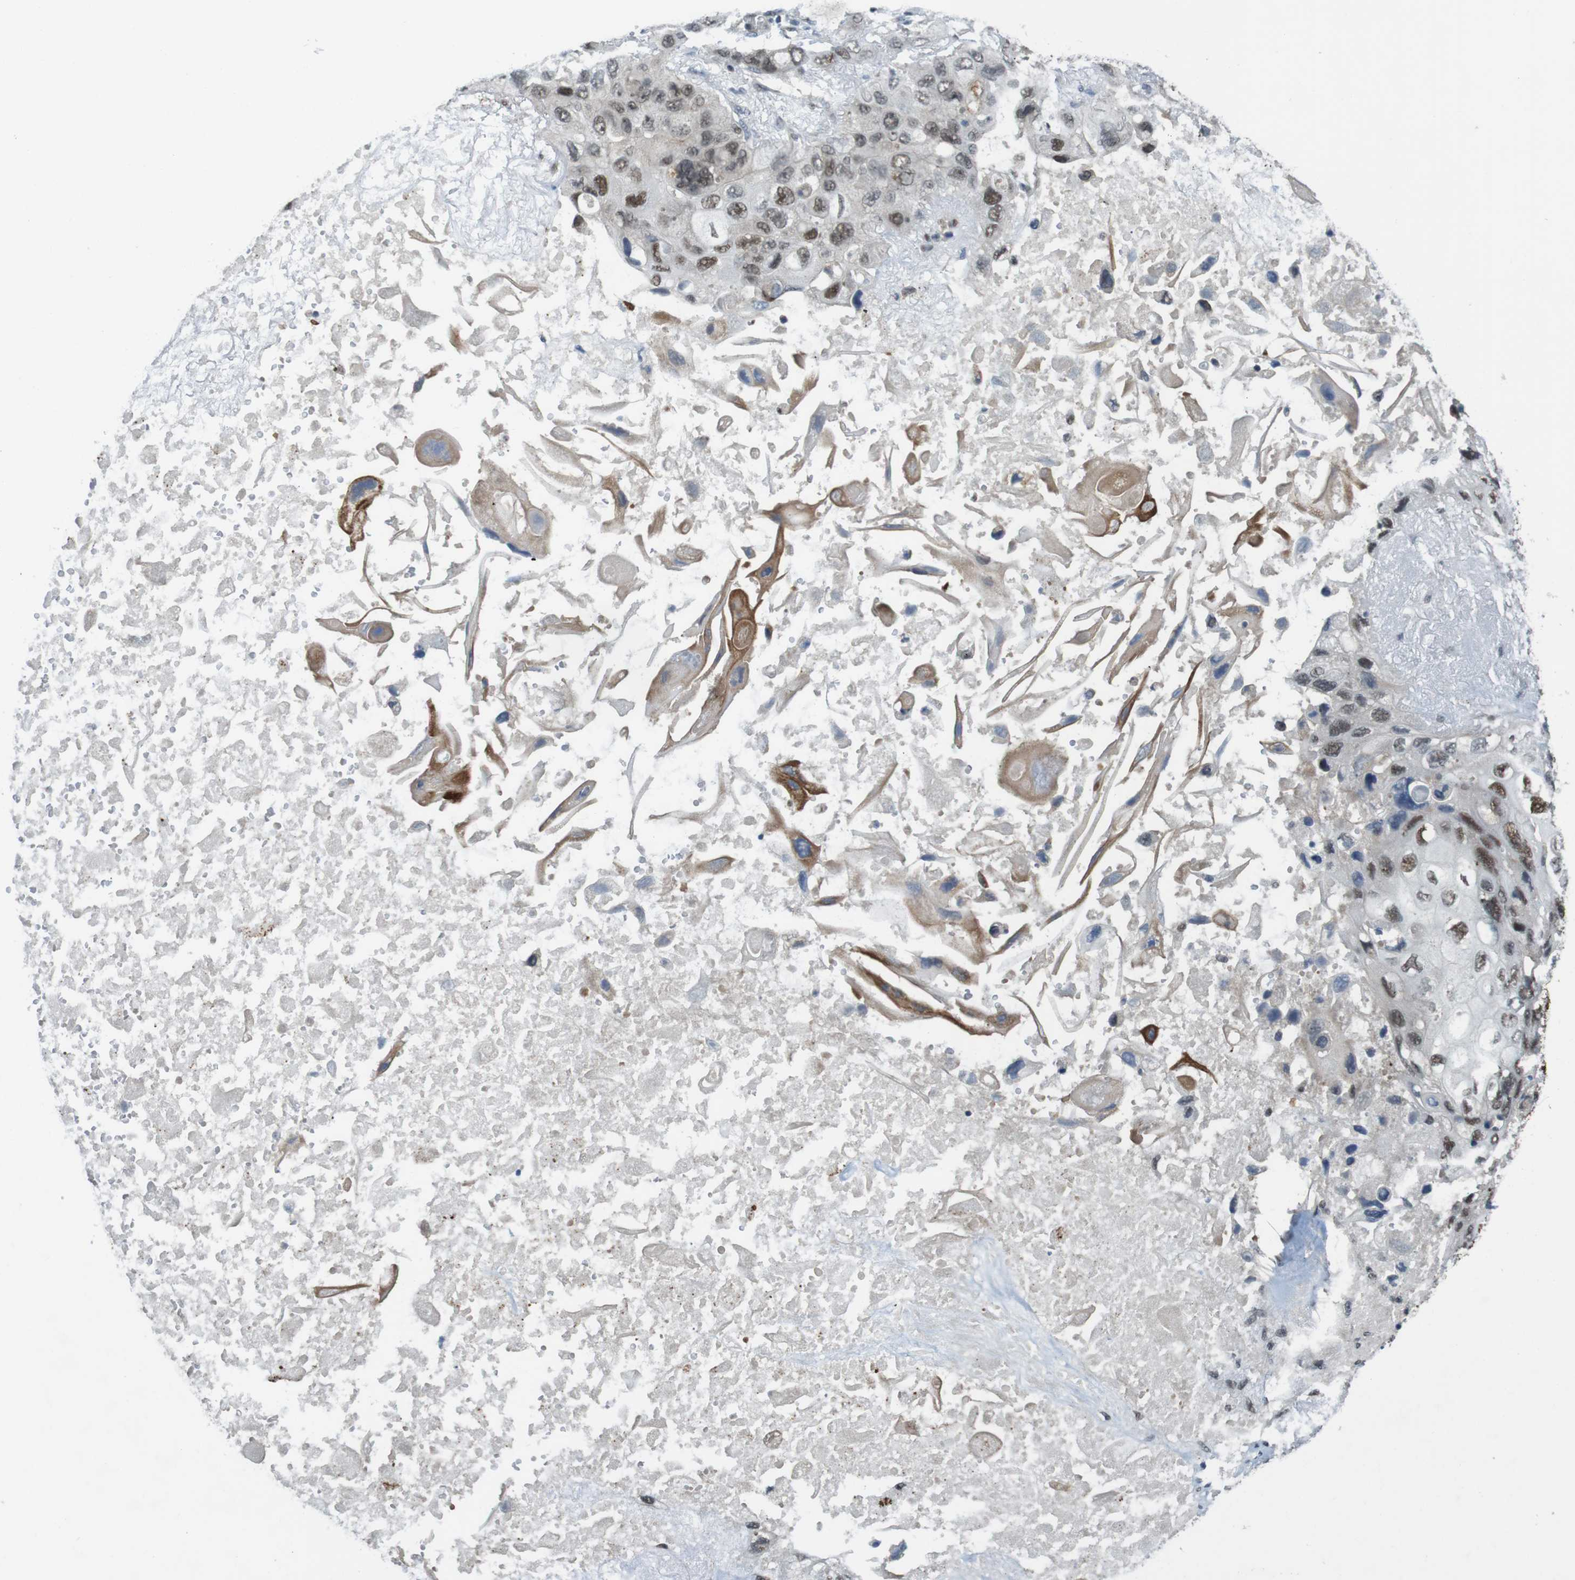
{"staining": {"intensity": "moderate", "quantity": ">75%", "location": "nuclear"}, "tissue": "lung cancer", "cell_type": "Tumor cells", "image_type": "cancer", "snomed": [{"axis": "morphology", "description": "Squamous cell carcinoma, NOS"}, {"axis": "topography", "description": "Lung"}], "caption": "This photomicrograph displays immunohistochemistry (IHC) staining of squamous cell carcinoma (lung), with medium moderate nuclear staining in about >75% of tumor cells.", "gene": "MAPKAPK5", "patient": {"sex": "female", "age": 73}}